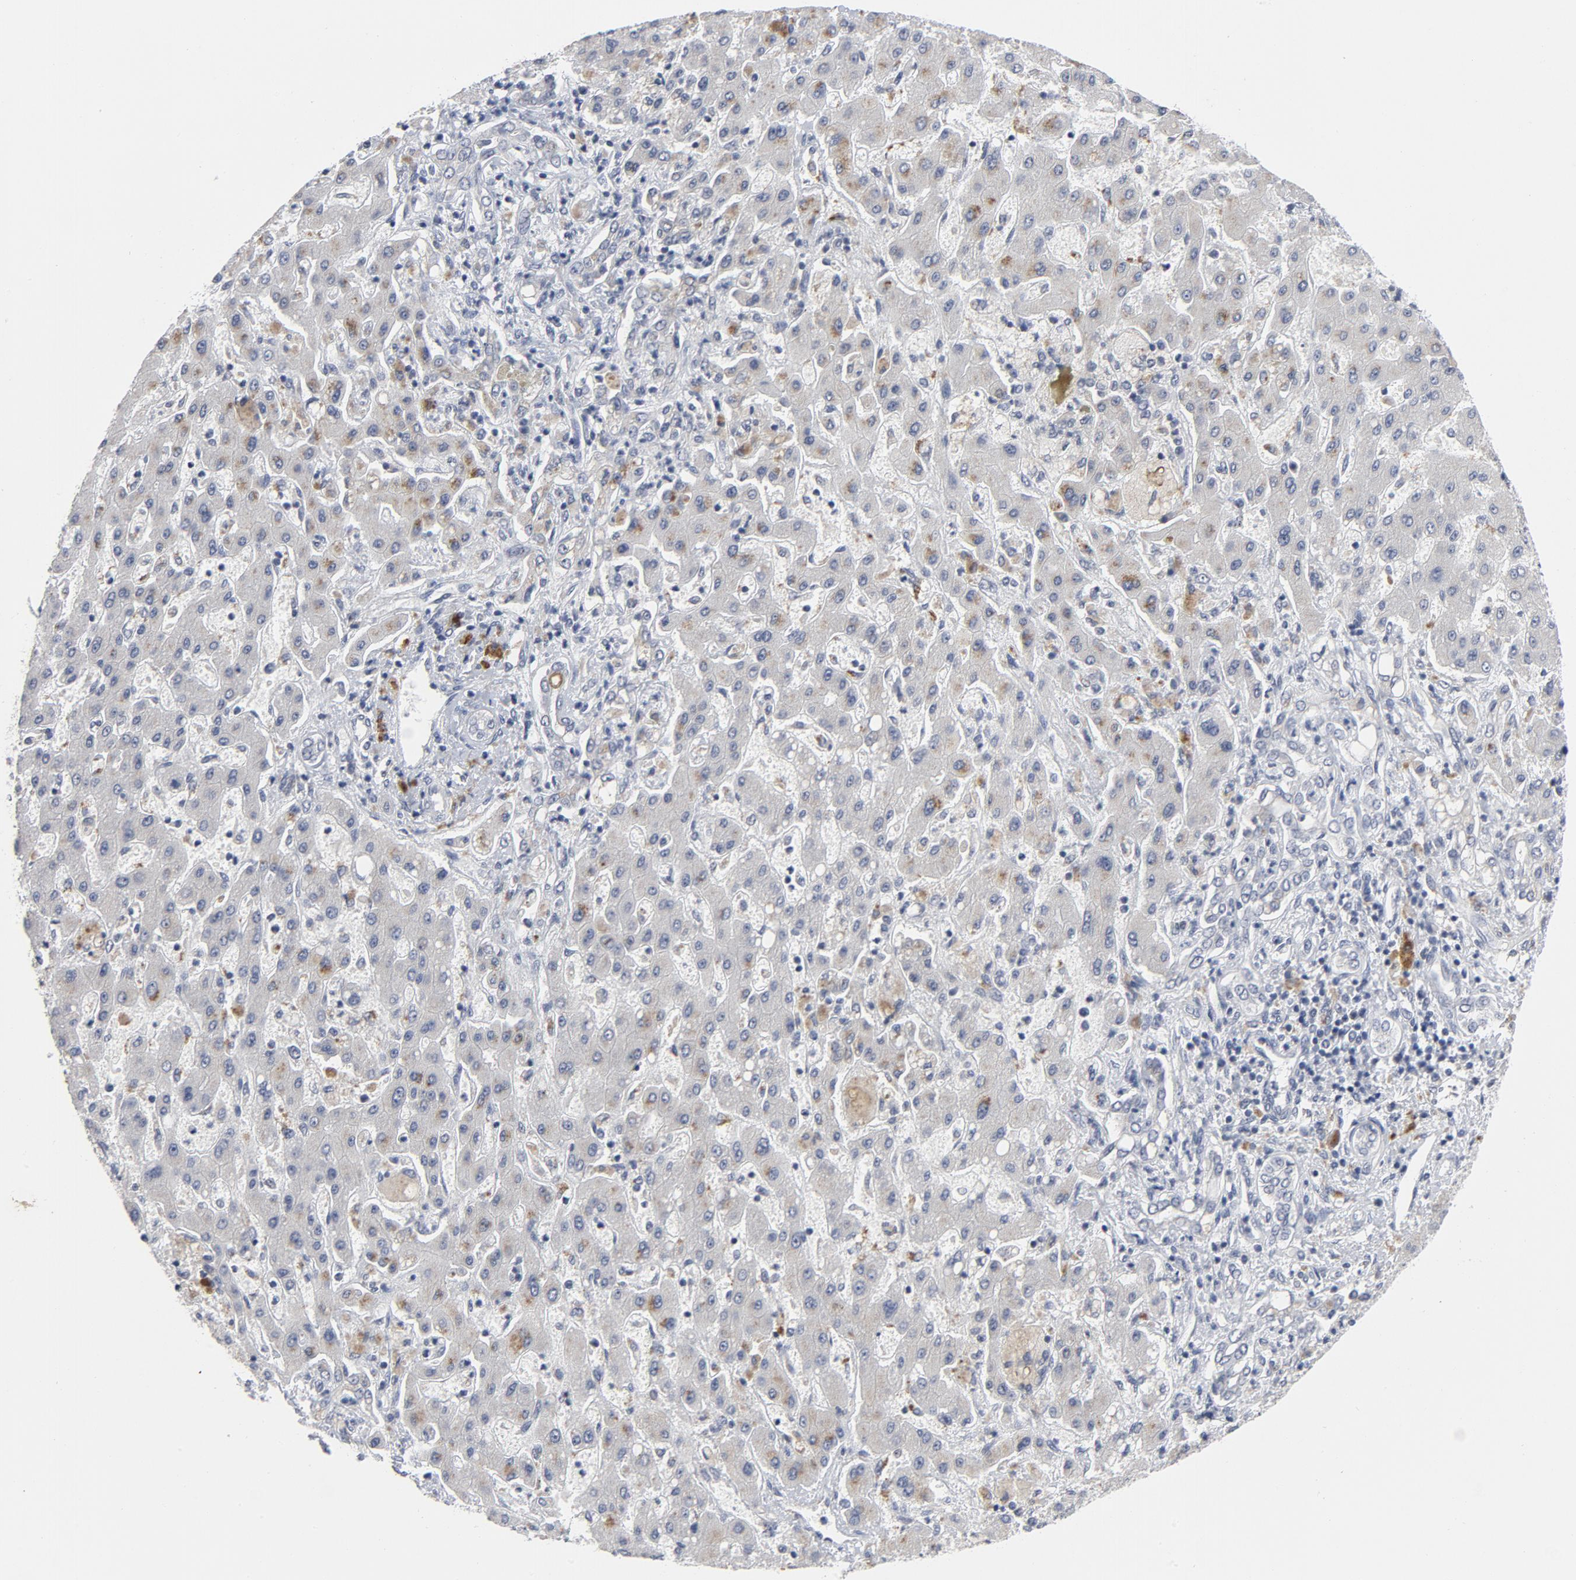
{"staining": {"intensity": "negative", "quantity": "none", "location": "none"}, "tissue": "liver cancer", "cell_type": "Tumor cells", "image_type": "cancer", "snomed": [{"axis": "morphology", "description": "Cholangiocarcinoma"}, {"axis": "topography", "description": "Liver"}], "caption": "Tumor cells show no significant protein staining in liver cancer (cholangiocarcinoma).", "gene": "GABPA", "patient": {"sex": "male", "age": 50}}